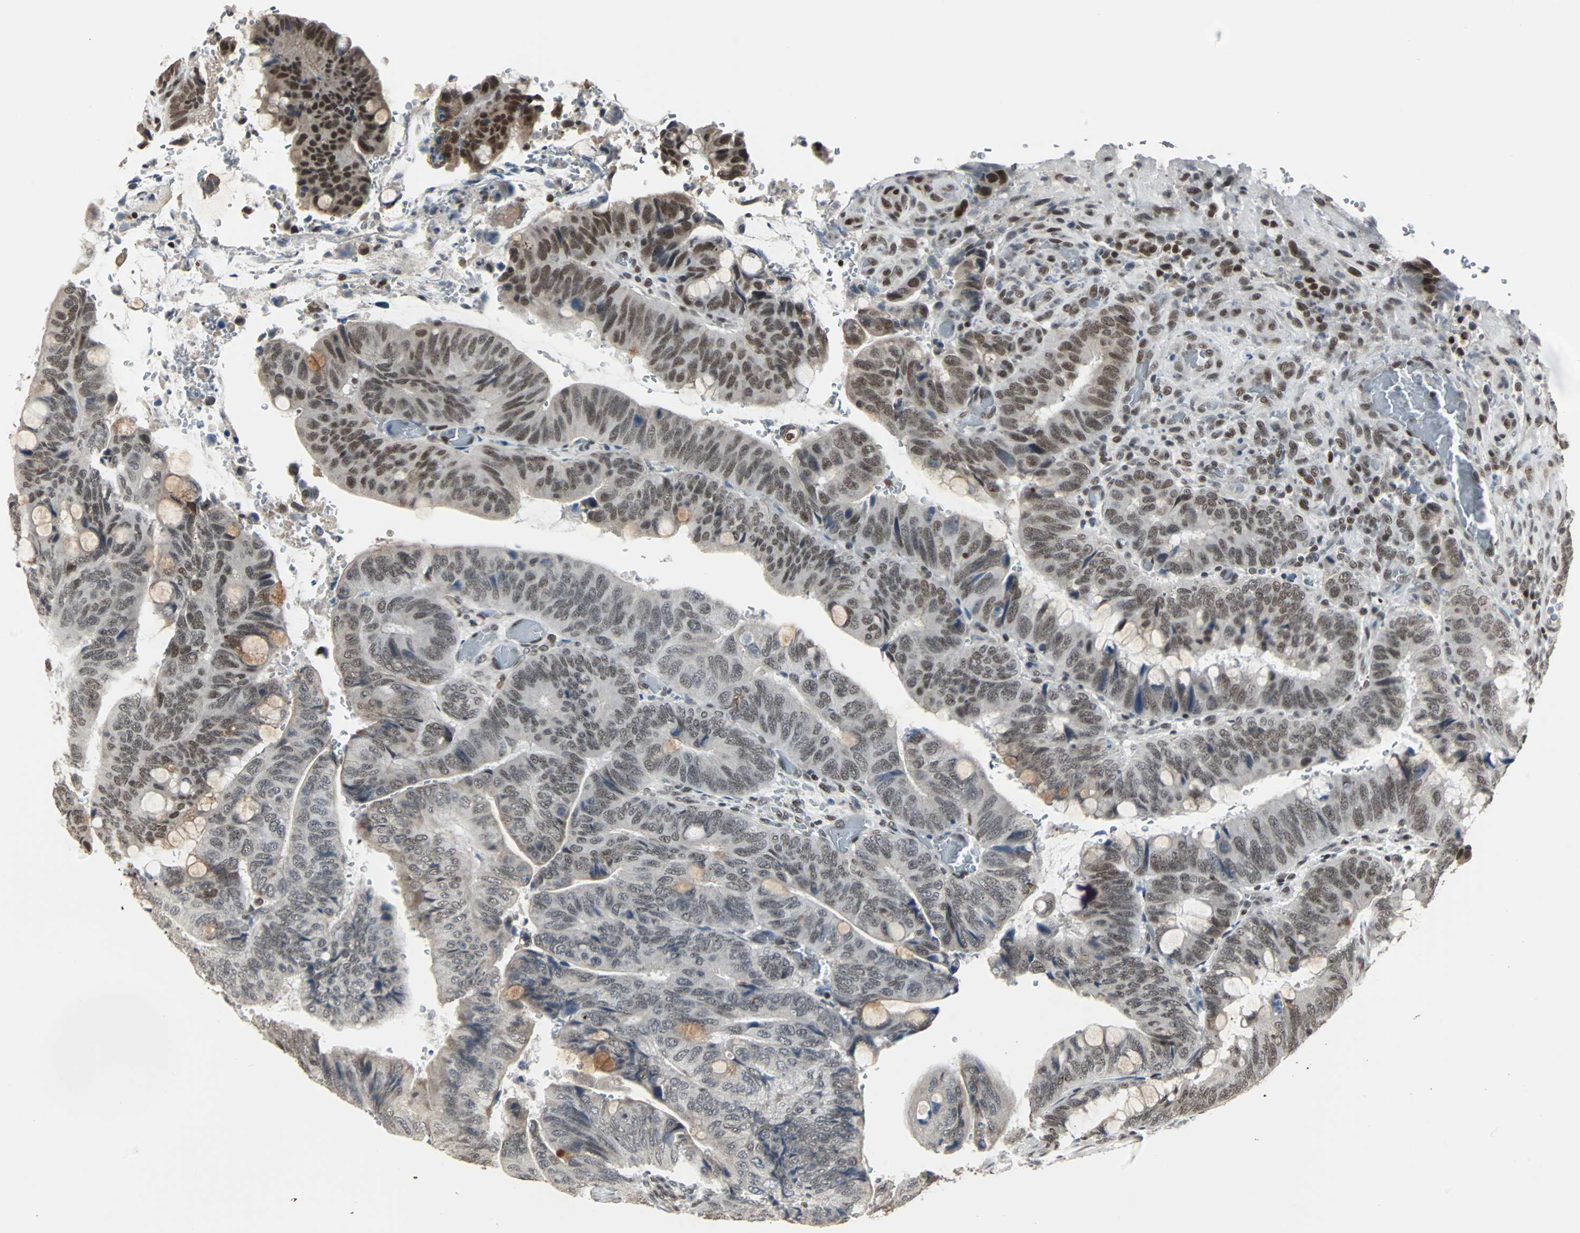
{"staining": {"intensity": "moderate", "quantity": "25%-75%", "location": "cytoplasmic/membranous,nuclear"}, "tissue": "colorectal cancer", "cell_type": "Tumor cells", "image_type": "cancer", "snomed": [{"axis": "morphology", "description": "Normal tissue, NOS"}, {"axis": "morphology", "description": "Adenocarcinoma, NOS"}, {"axis": "topography", "description": "Rectum"}, {"axis": "topography", "description": "Peripheral nerve tissue"}], "caption": "Immunohistochemical staining of adenocarcinoma (colorectal) exhibits medium levels of moderate cytoplasmic/membranous and nuclear protein expression in approximately 25%-75% of tumor cells. Nuclei are stained in blue.", "gene": "TERF2IP", "patient": {"sex": "male", "age": 92}}